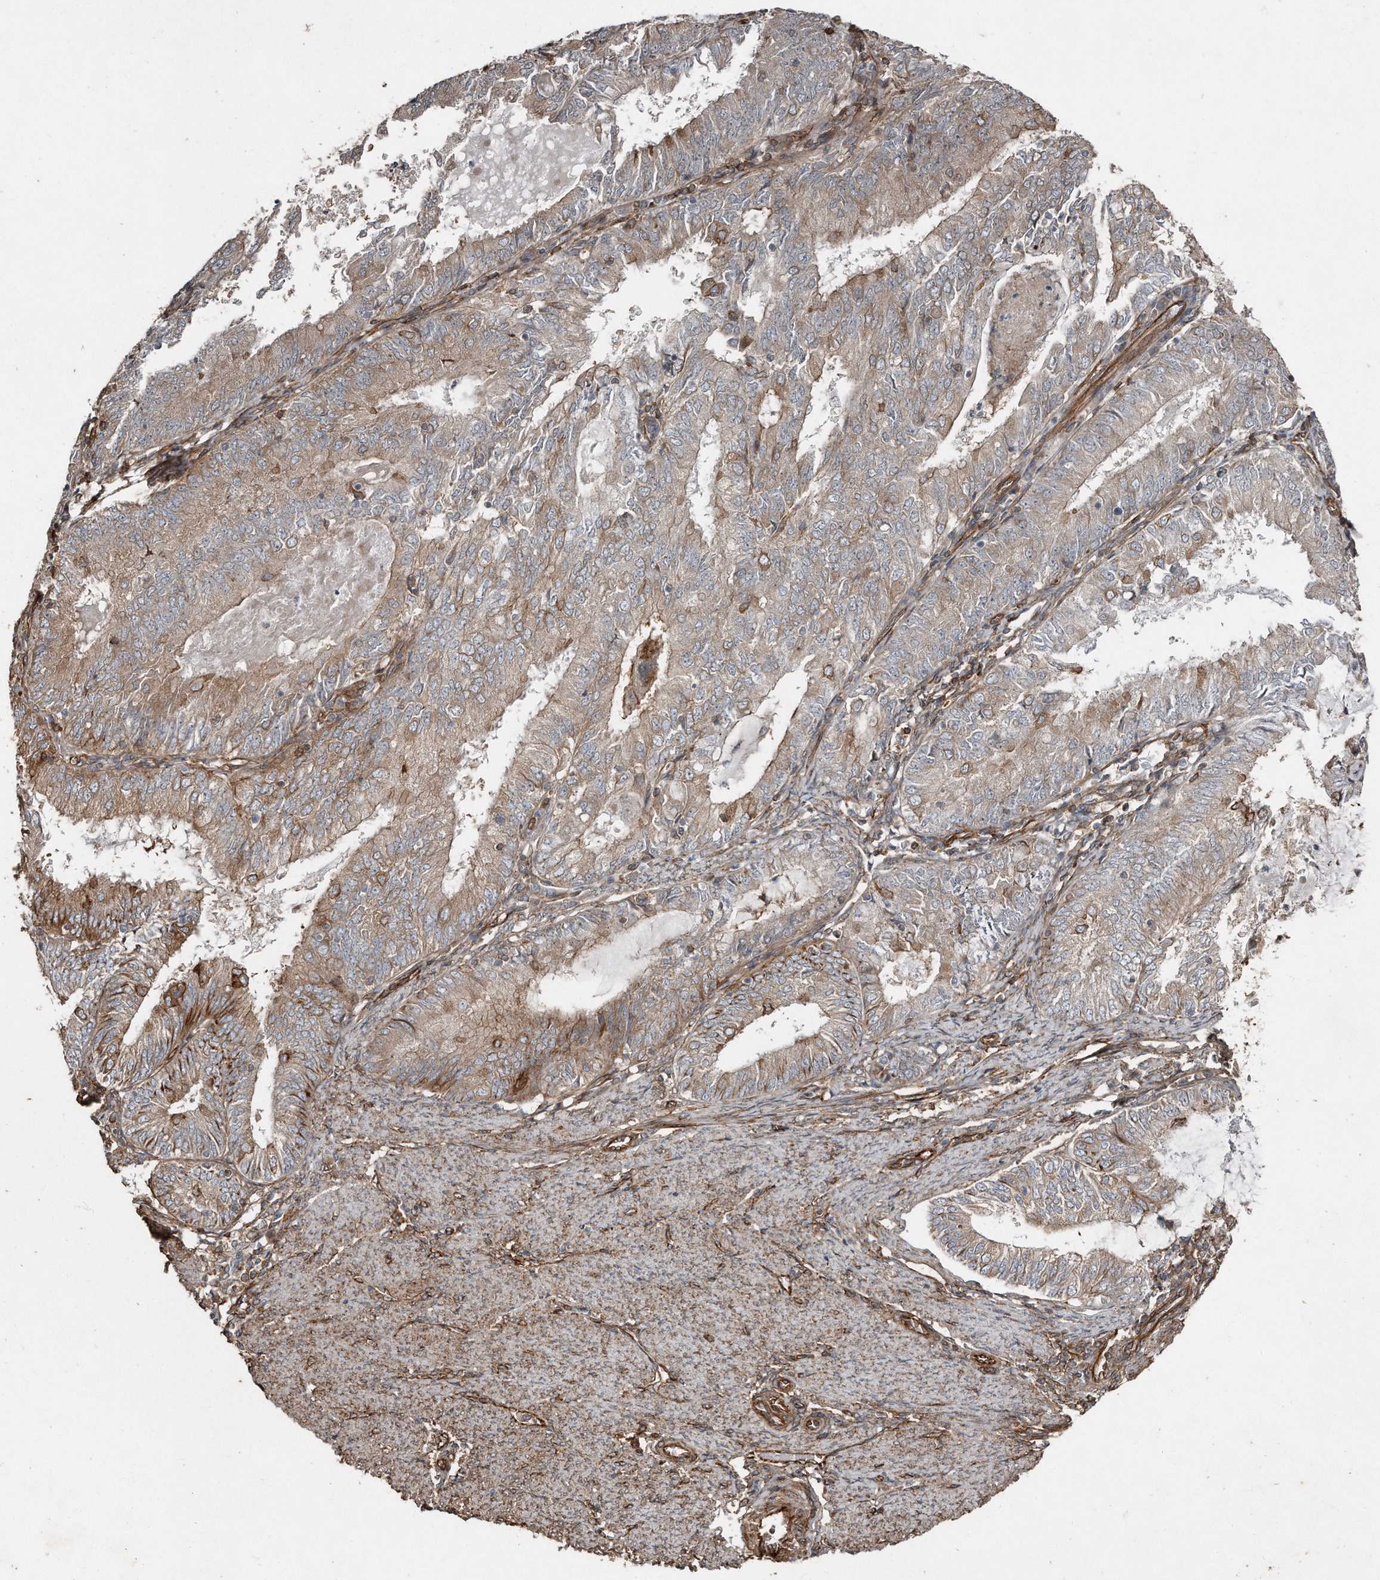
{"staining": {"intensity": "moderate", "quantity": "<25%", "location": "cytoplasmic/membranous"}, "tissue": "endometrial cancer", "cell_type": "Tumor cells", "image_type": "cancer", "snomed": [{"axis": "morphology", "description": "Adenocarcinoma, NOS"}, {"axis": "topography", "description": "Endometrium"}], "caption": "Protein staining reveals moderate cytoplasmic/membranous staining in approximately <25% of tumor cells in endometrial adenocarcinoma.", "gene": "SNAP47", "patient": {"sex": "female", "age": 57}}